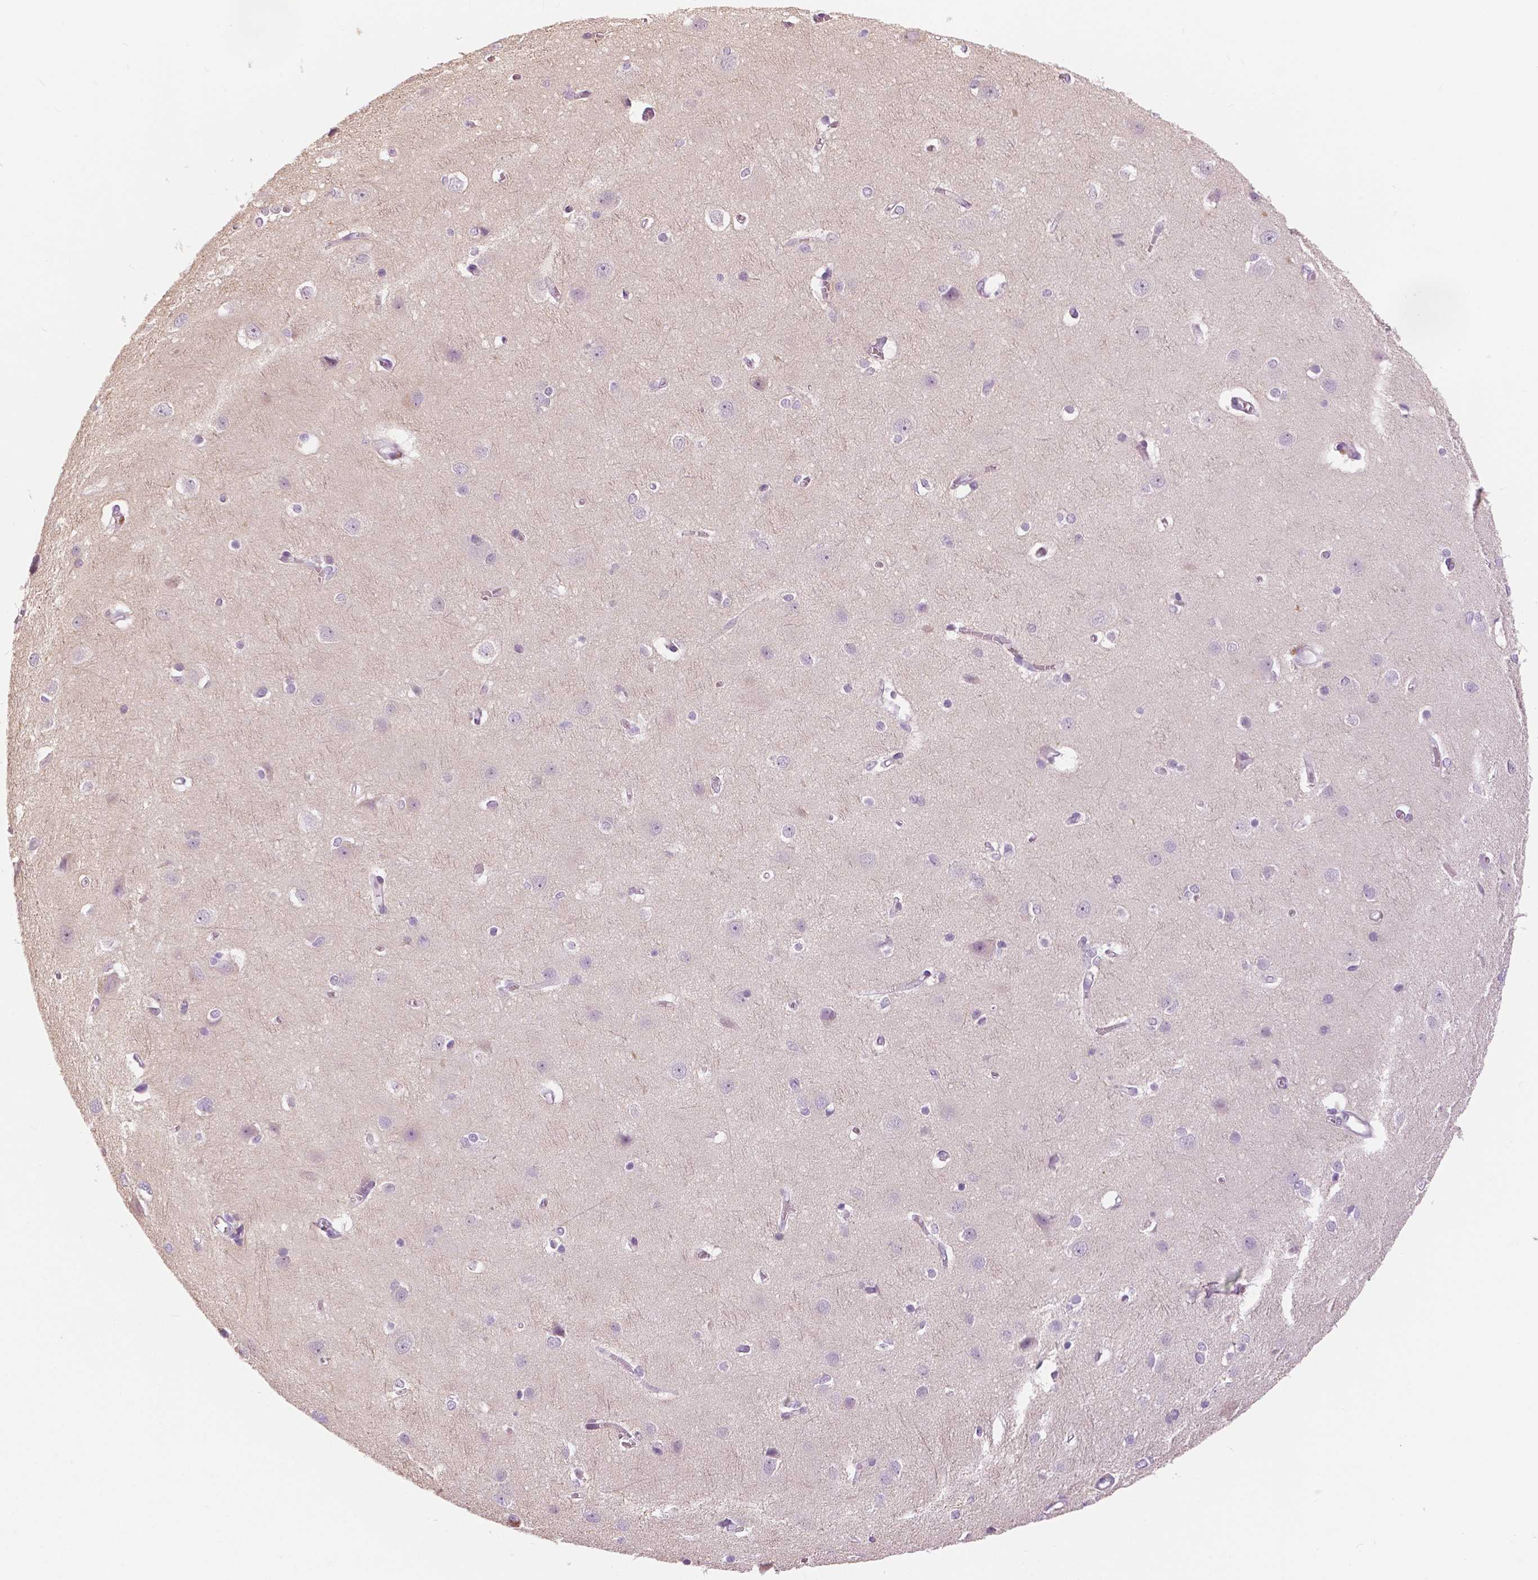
{"staining": {"intensity": "negative", "quantity": "none", "location": "none"}, "tissue": "cerebral cortex", "cell_type": "Endothelial cells", "image_type": "normal", "snomed": [{"axis": "morphology", "description": "Normal tissue, NOS"}, {"axis": "topography", "description": "Cerebral cortex"}], "caption": "Image shows no significant protein expression in endothelial cells of unremarkable cerebral cortex. (DAB immunohistochemistry, high magnification).", "gene": "SLC24A1", "patient": {"sex": "male", "age": 37}}